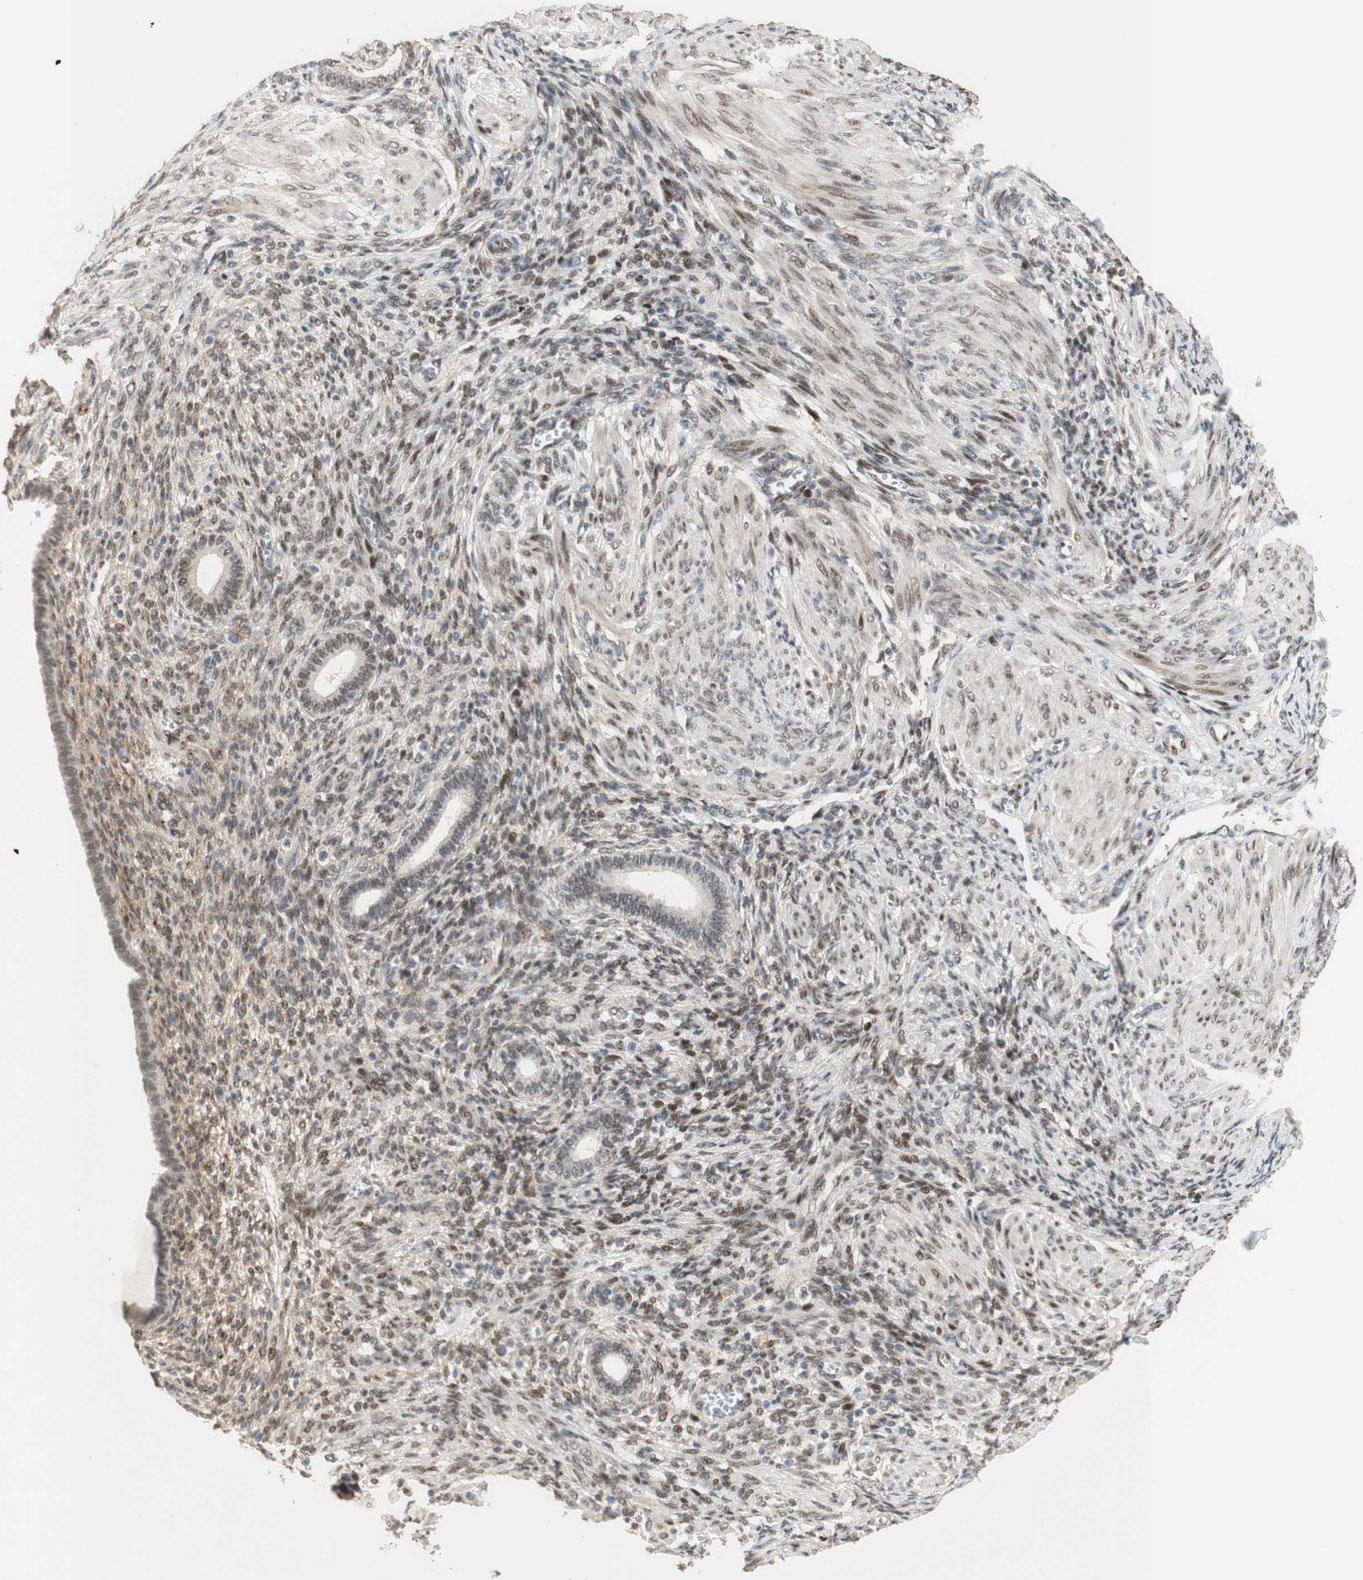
{"staining": {"intensity": "weak", "quantity": "25%-75%", "location": "cytoplasmic/membranous"}, "tissue": "endometrium", "cell_type": "Cells in endometrial stroma", "image_type": "normal", "snomed": [{"axis": "morphology", "description": "Normal tissue, NOS"}, {"axis": "topography", "description": "Endometrium"}], "caption": "Immunohistochemical staining of benign endometrium exhibits weak cytoplasmic/membranous protein staining in about 25%-75% of cells in endometrial stroma. Ihc stains the protein in brown and the nuclei are stained blue.", "gene": "FOXP1", "patient": {"sex": "female", "age": 72}}